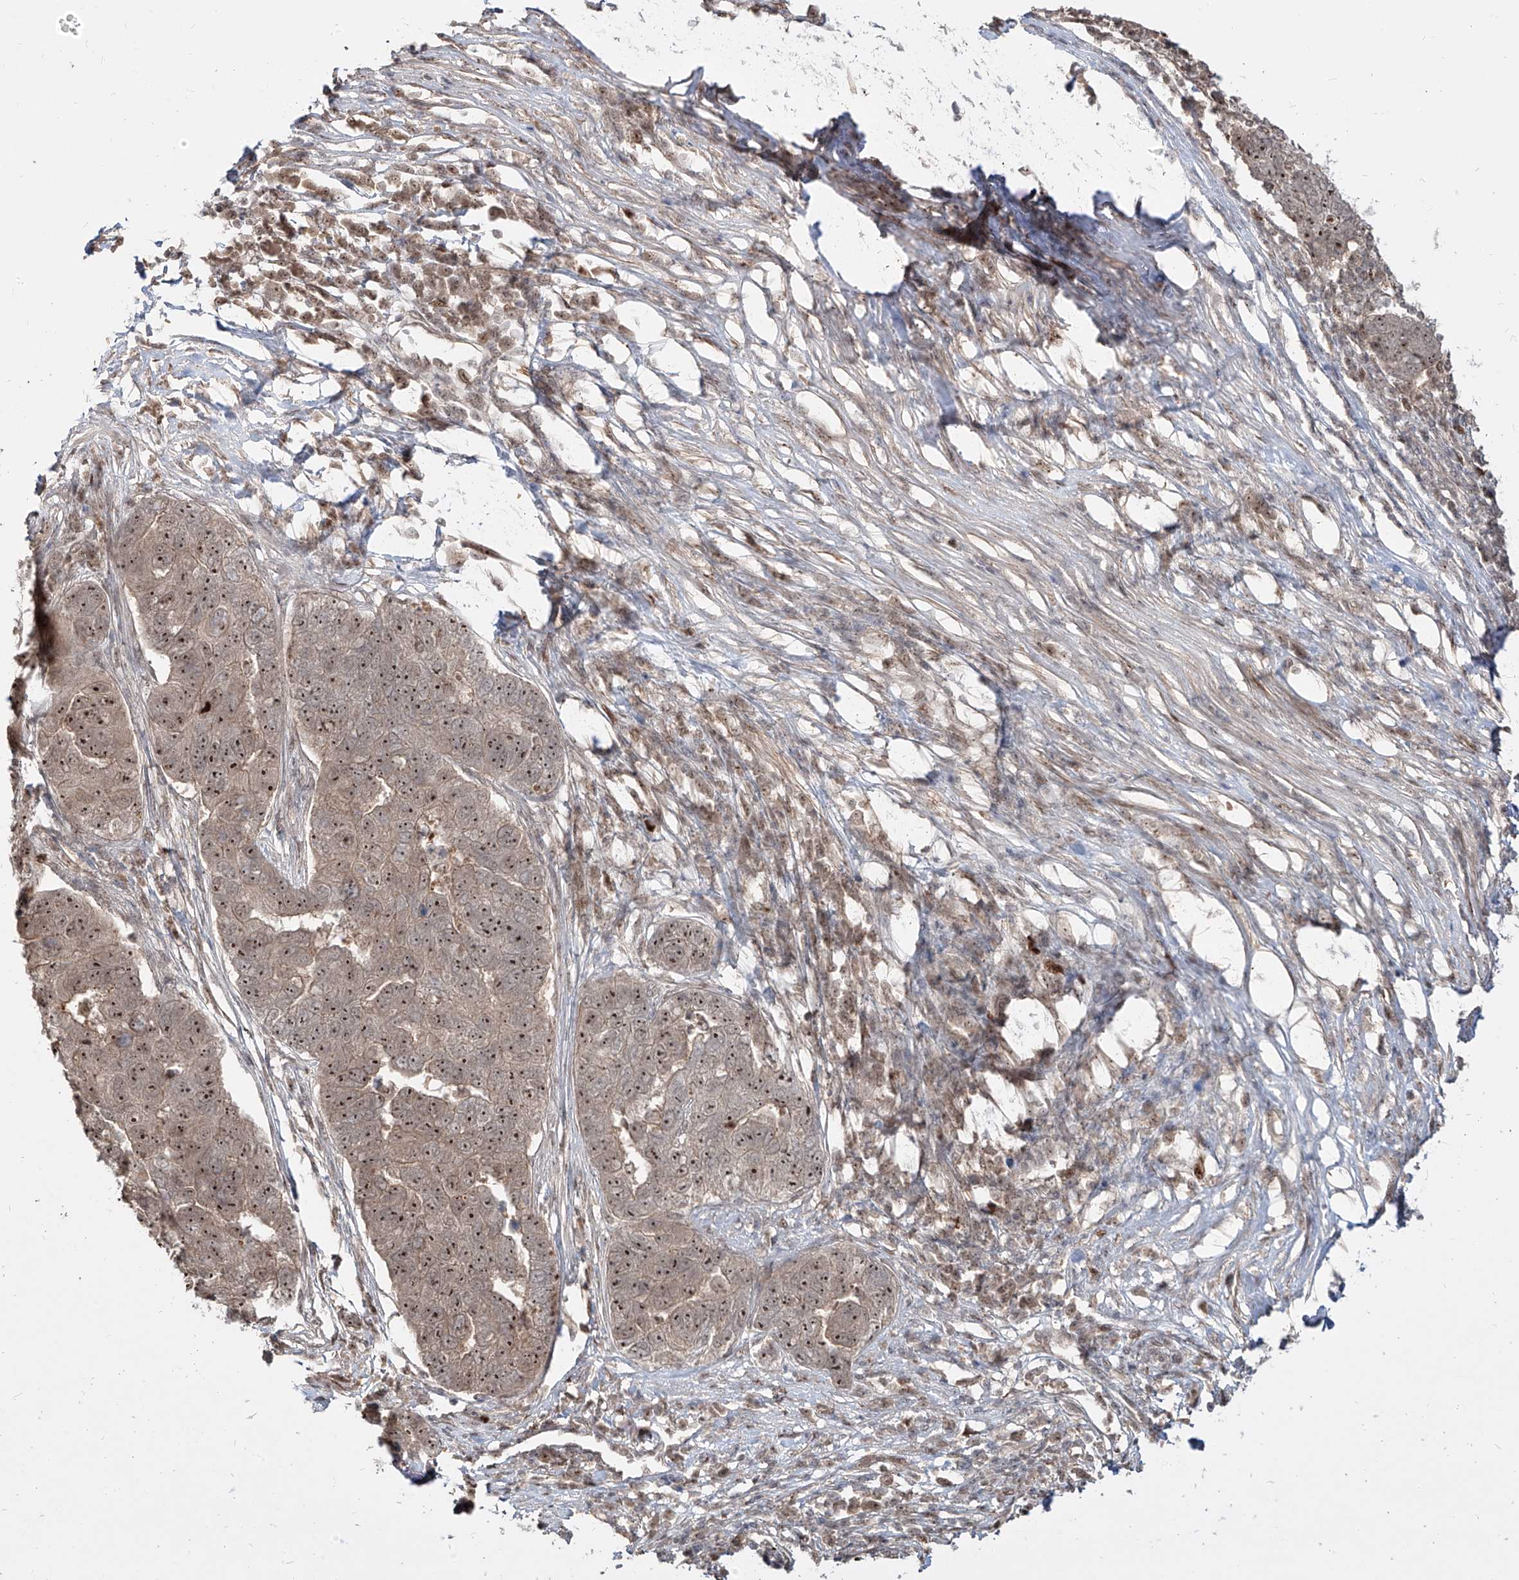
{"staining": {"intensity": "moderate", "quantity": ">75%", "location": "nuclear"}, "tissue": "pancreatic cancer", "cell_type": "Tumor cells", "image_type": "cancer", "snomed": [{"axis": "morphology", "description": "Adenocarcinoma, NOS"}, {"axis": "topography", "description": "Pancreas"}], "caption": "Immunohistochemistry (IHC) of adenocarcinoma (pancreatic) displays medium levels of moderate nuclear staining in approximately >75% of tumor cells.", "gene": "ZNF710", "patient": {"sex": "female", "age": 61}}